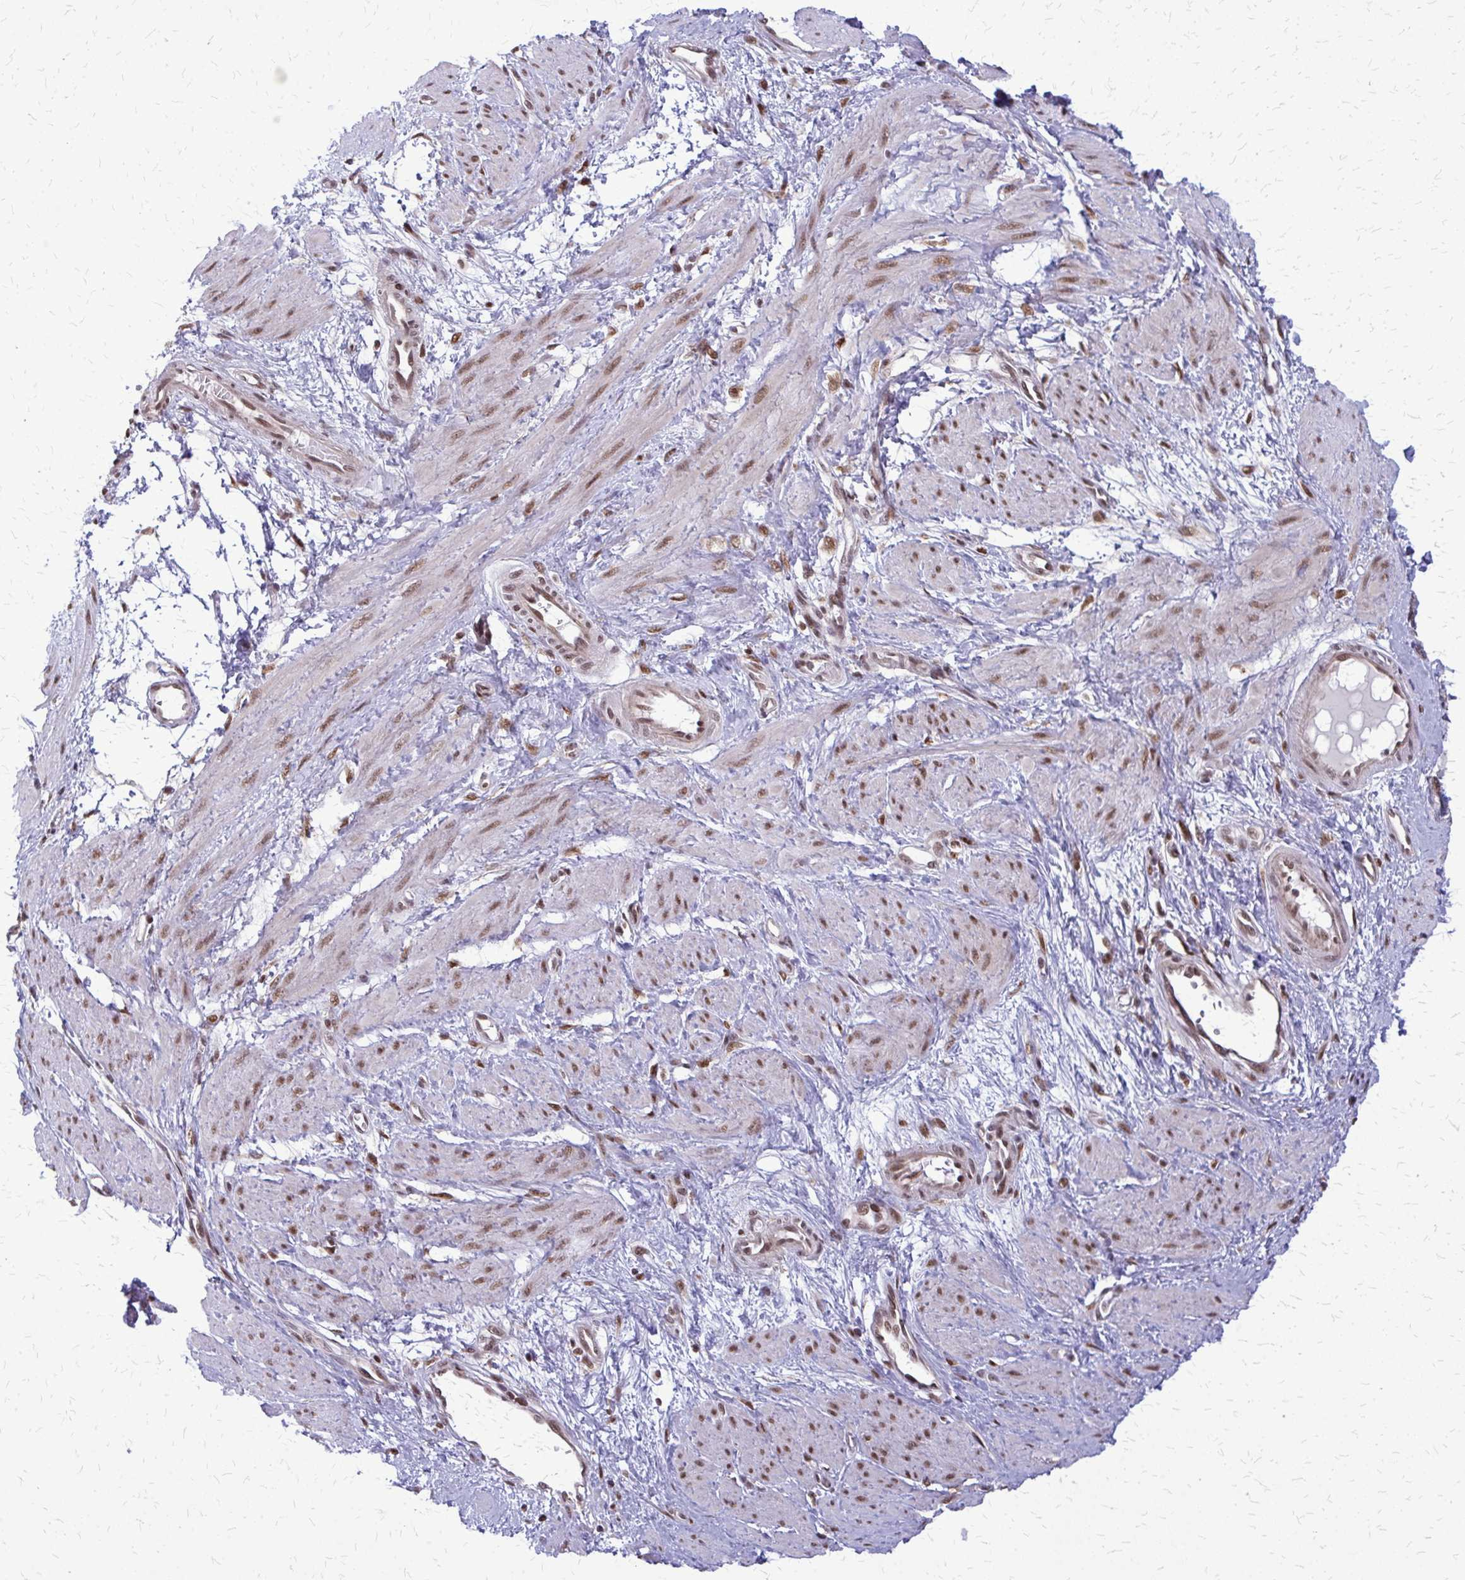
{"staining": {"intensity": "moderate", "quantity": ">75%", "location": "nuclear"}, "tissue": "smooth muscle", "cell_type": "Smooth muscle cells", "image_type": "normal", "snomed": [{"axis": "morphology", "description": "Normal tissue, NOS"}, {"axis": "topography", "description": "Smooth muscle"}, {"axis": "topography", "description": "Uterus"}], "caption": "Smooth muscle cells show medium levels of moderate nuclear staining in approximately >75% of cells in normal smooth muscle.", "gene": "HDAC3", "patient": {"sex": "female", "age": 39}}